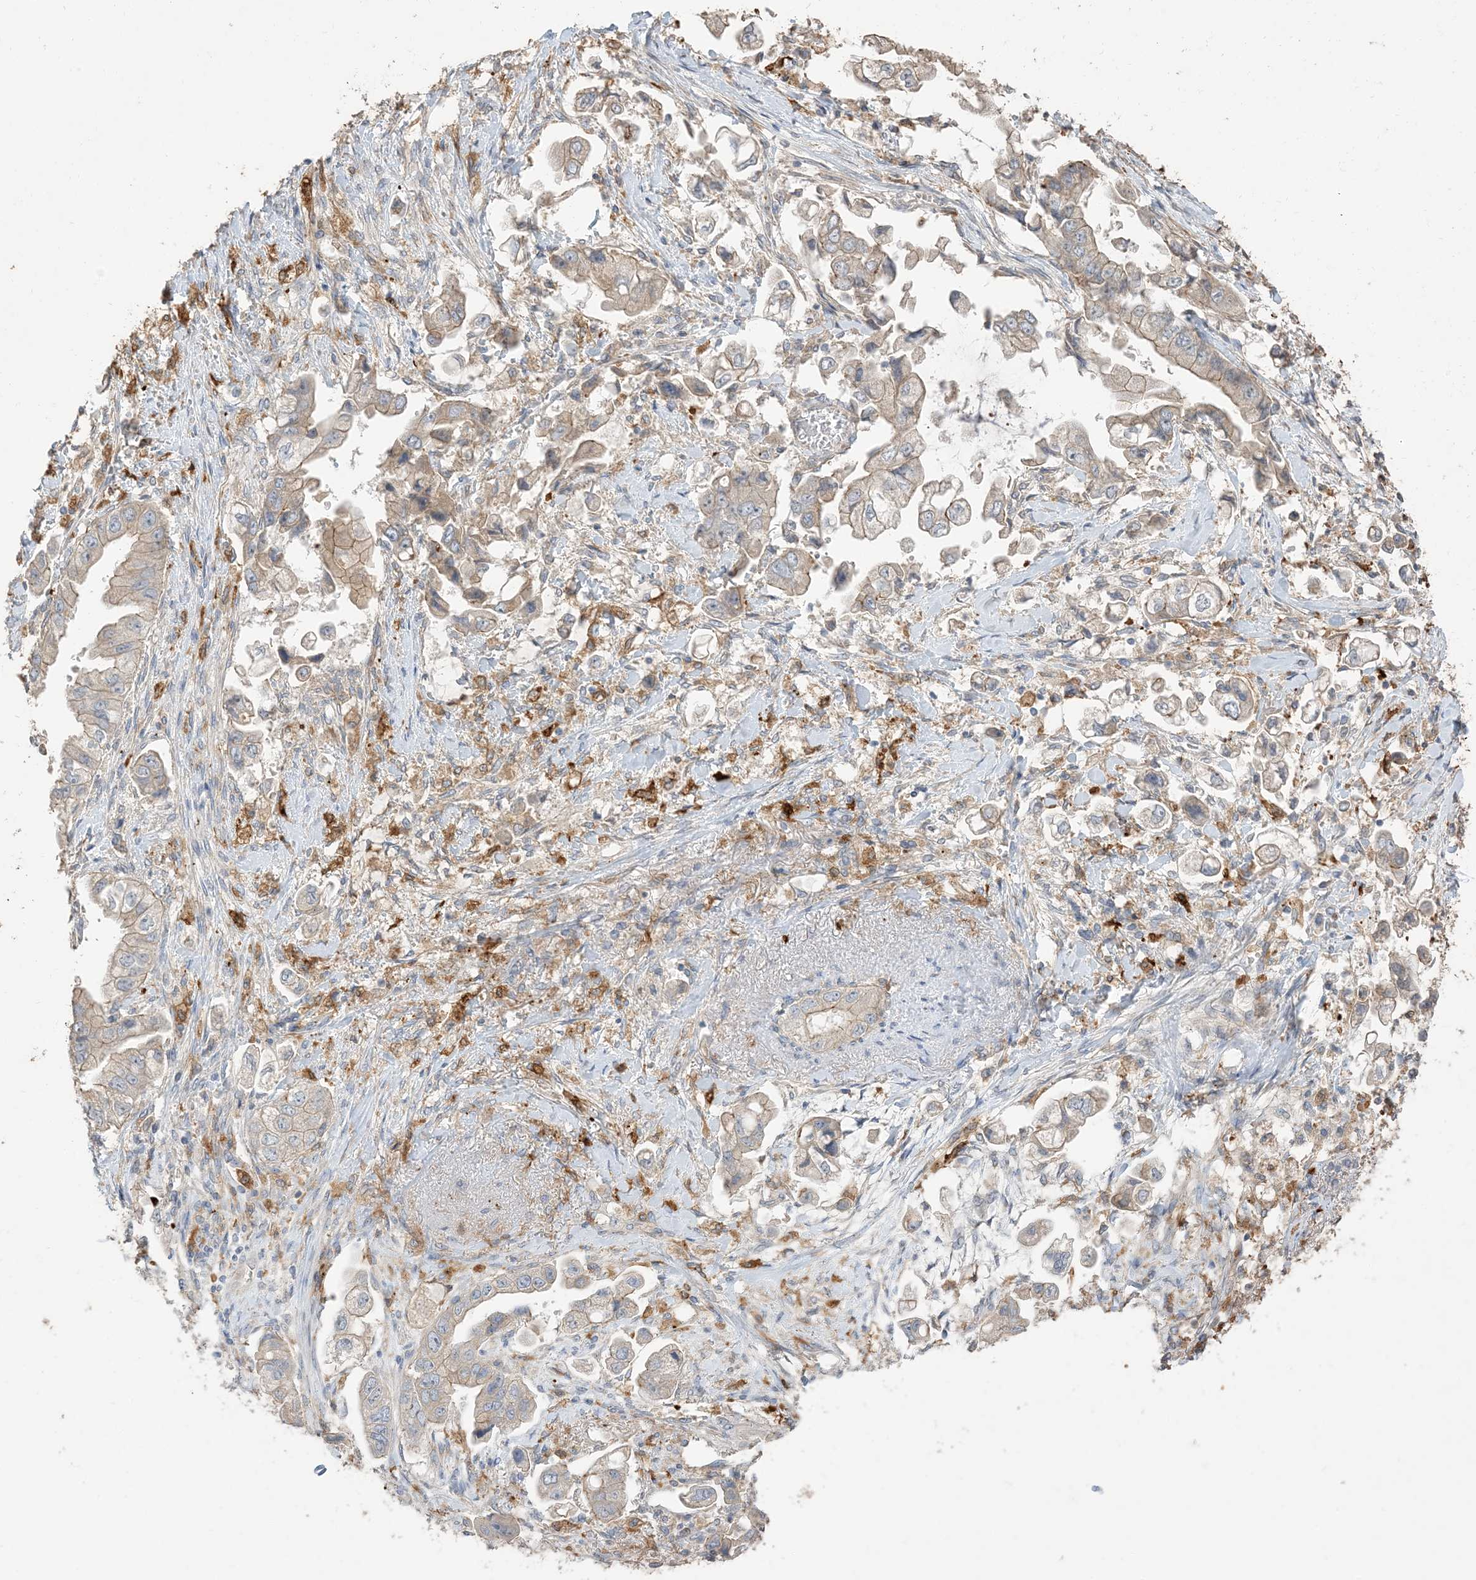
{"staining": {"intensity": "weak", "quantity": "25%-75%", "location": "cytoplasmic/membranous"}, "tissue": "stomach cancer", "cell_type": "Tumor cells", "image_type": "cancer", "snomed": [{"axis": "morphology", "description": "Adenocarcinoma, NOS"}, {"axis": "topography", "description": "Stomach"}], "caption": "A high-resolution histopathology image shows immunohistochemistry (IHC) staining of stomach adenocarcinoma, which demonstrates weak cytoplasmic/membranous staining in approximately 25%-75% of tumor cells.", "gene": "RNF175", "patient": {"sex": "male", "age": 62}}